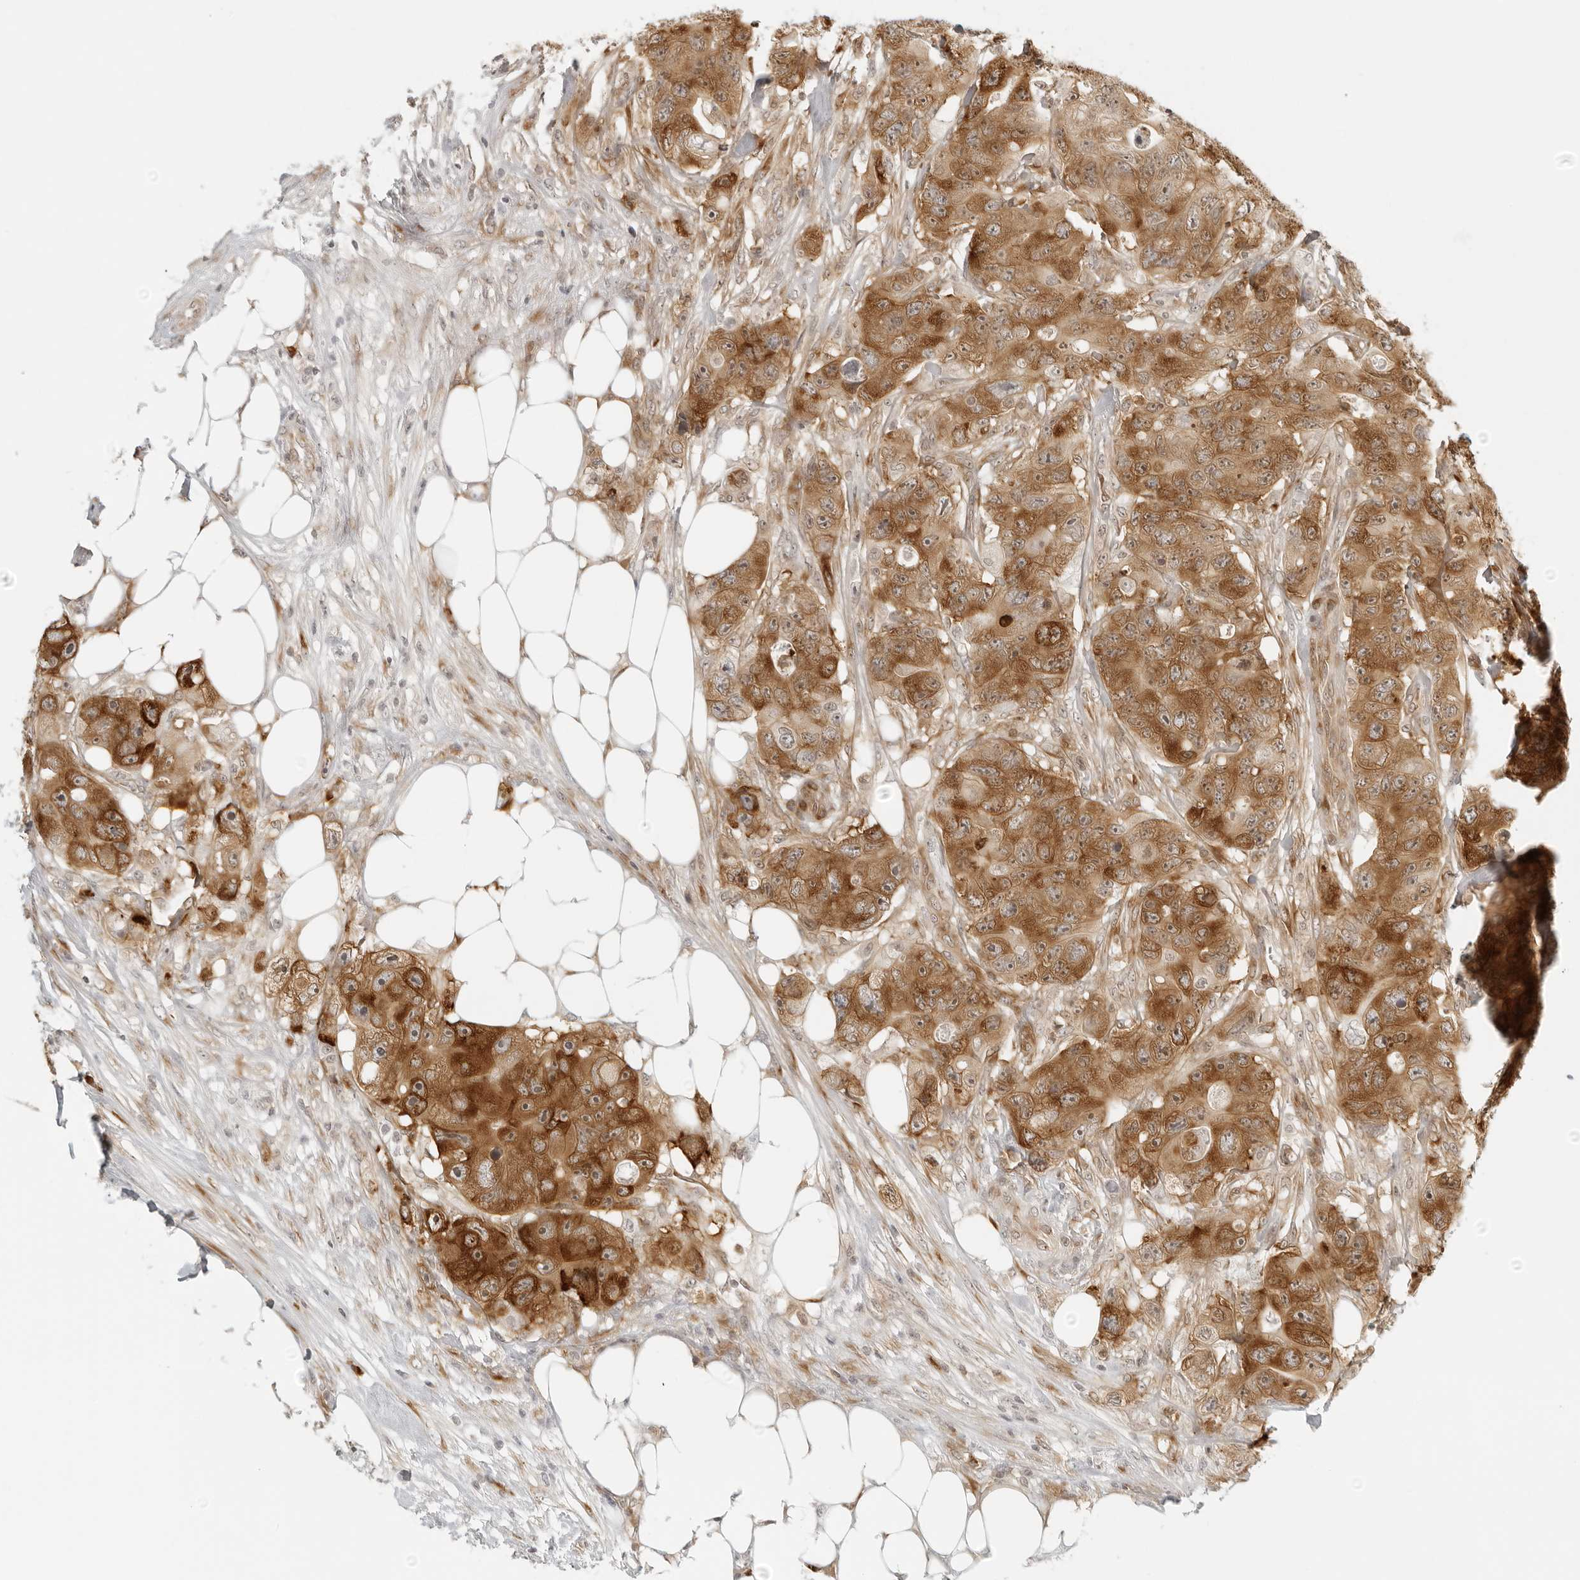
{"staining": {"intensity": "strong", "quantity": ">75%", "location": "cytoplasmic/membranous"}, "tissue": "colorectal cancer", "cell_type": "Tumor cells", "image_type": "cancer", "snomed": [{"axis": "morphology", "description": "Adenocarcinoma, NOS"}, {"axis": "topography", "description": "Colon"}], "caption": "A brown stain highlights strong cytoplasmic/membranous staining of a protein in human colorectal adenocarcinoma tumor cells.", "gene": "EIF4G1", "patient": {"sex": "female", "age": 46}}